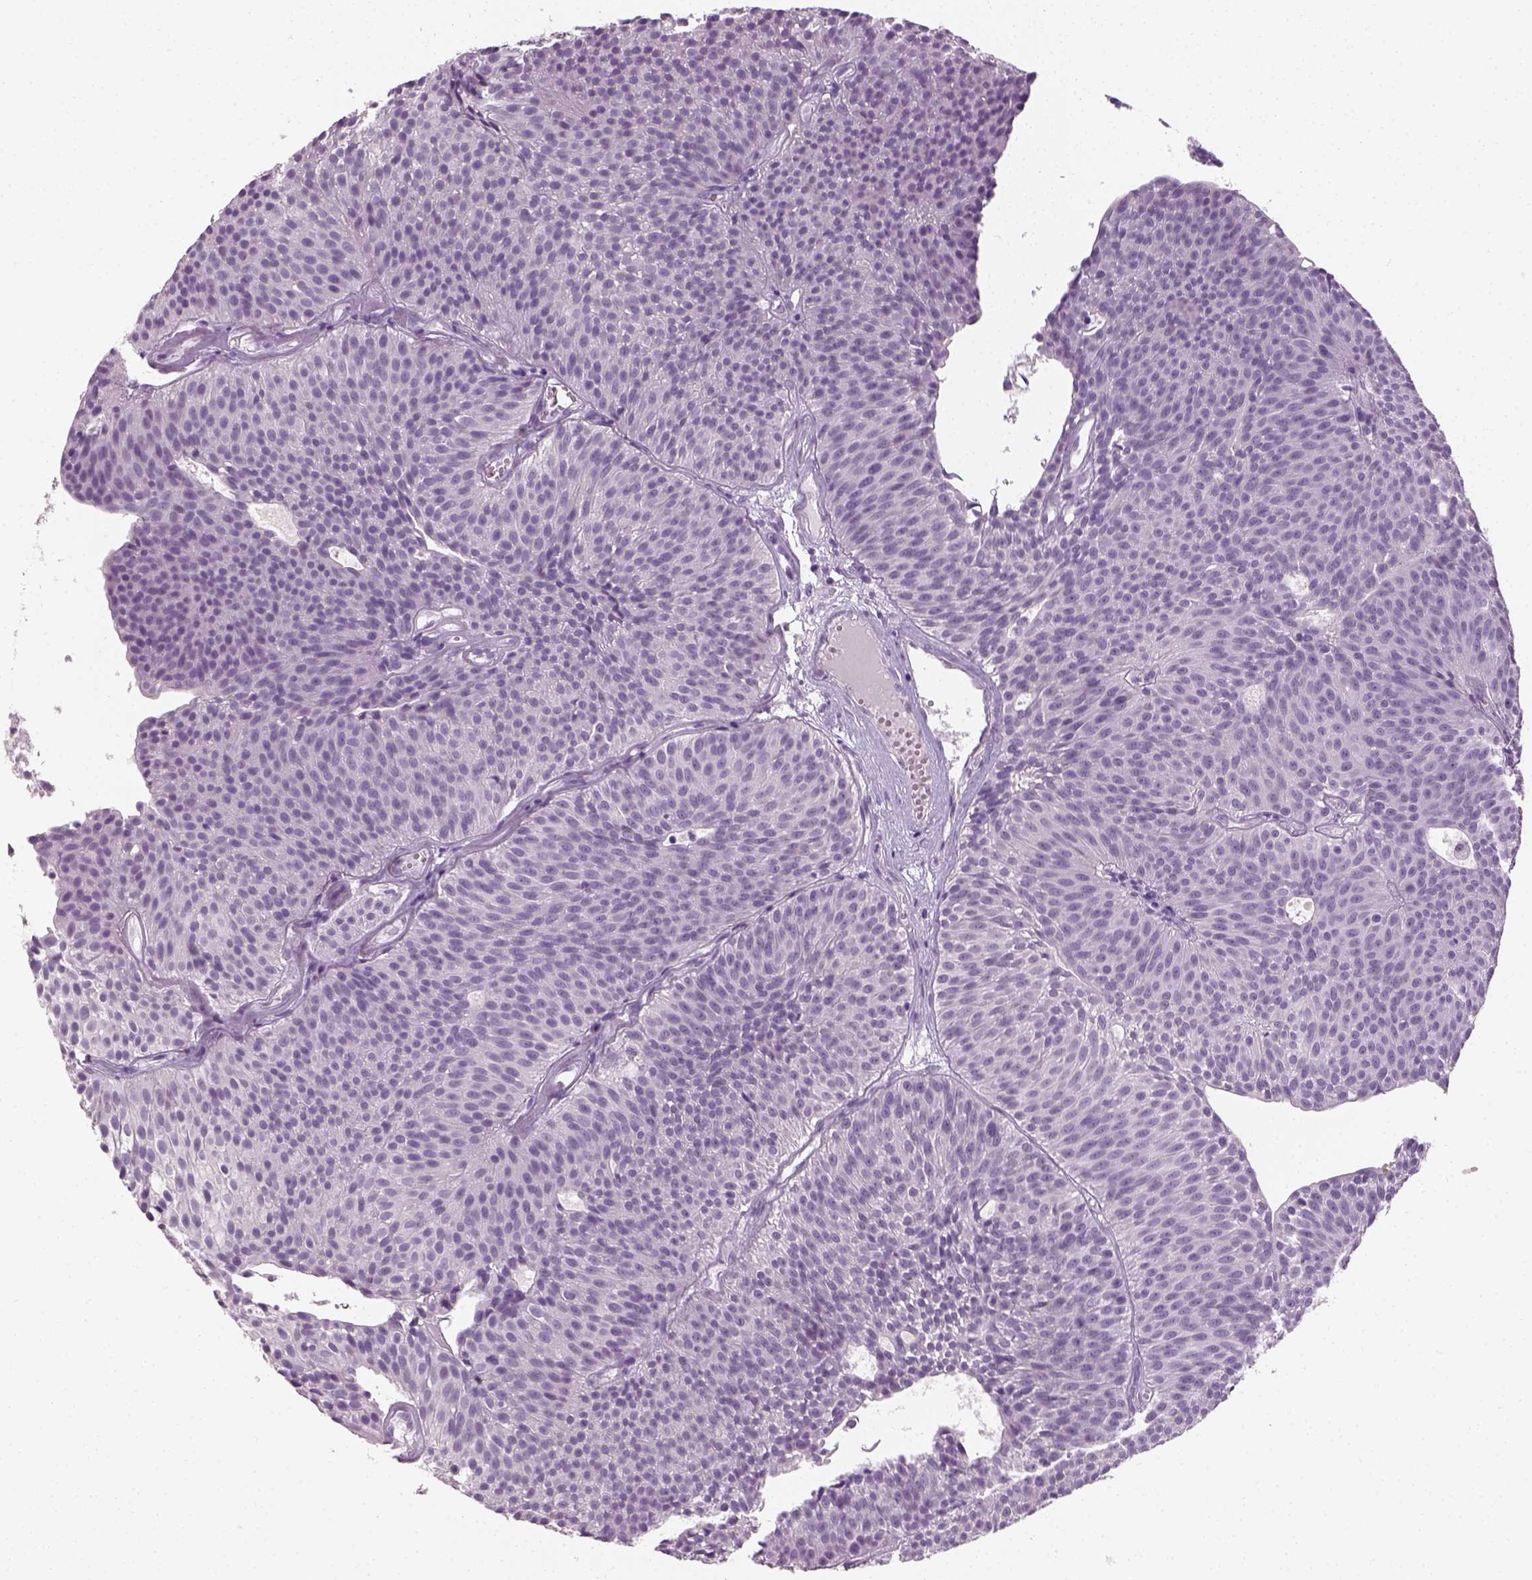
{"staining": {"intensity": "negative", "quantity": "none", "location": "none"}, "tissue": "urothelial cancer", "cell_type": "Tumor cells", "image_type": "cancer", "snomed": [{"axis": "morphology", "description": "Urothelial carcinoma, Low grade"}, {"axis": "topography", "description": "Urinary bladder"}], "caption": "An image of low-grade urothelial carcinoma stained for a protein demonstrates no brown staining in tumor cells. The staining was performed using DAB (3,3'-diaminobenzidine) to visualize the protein expression in brown, while the nuclei were stained in blue with hematoxylin (Magnification: 20x).", "gene": "TH", "patient": {"sex": "male", "age": 63}}